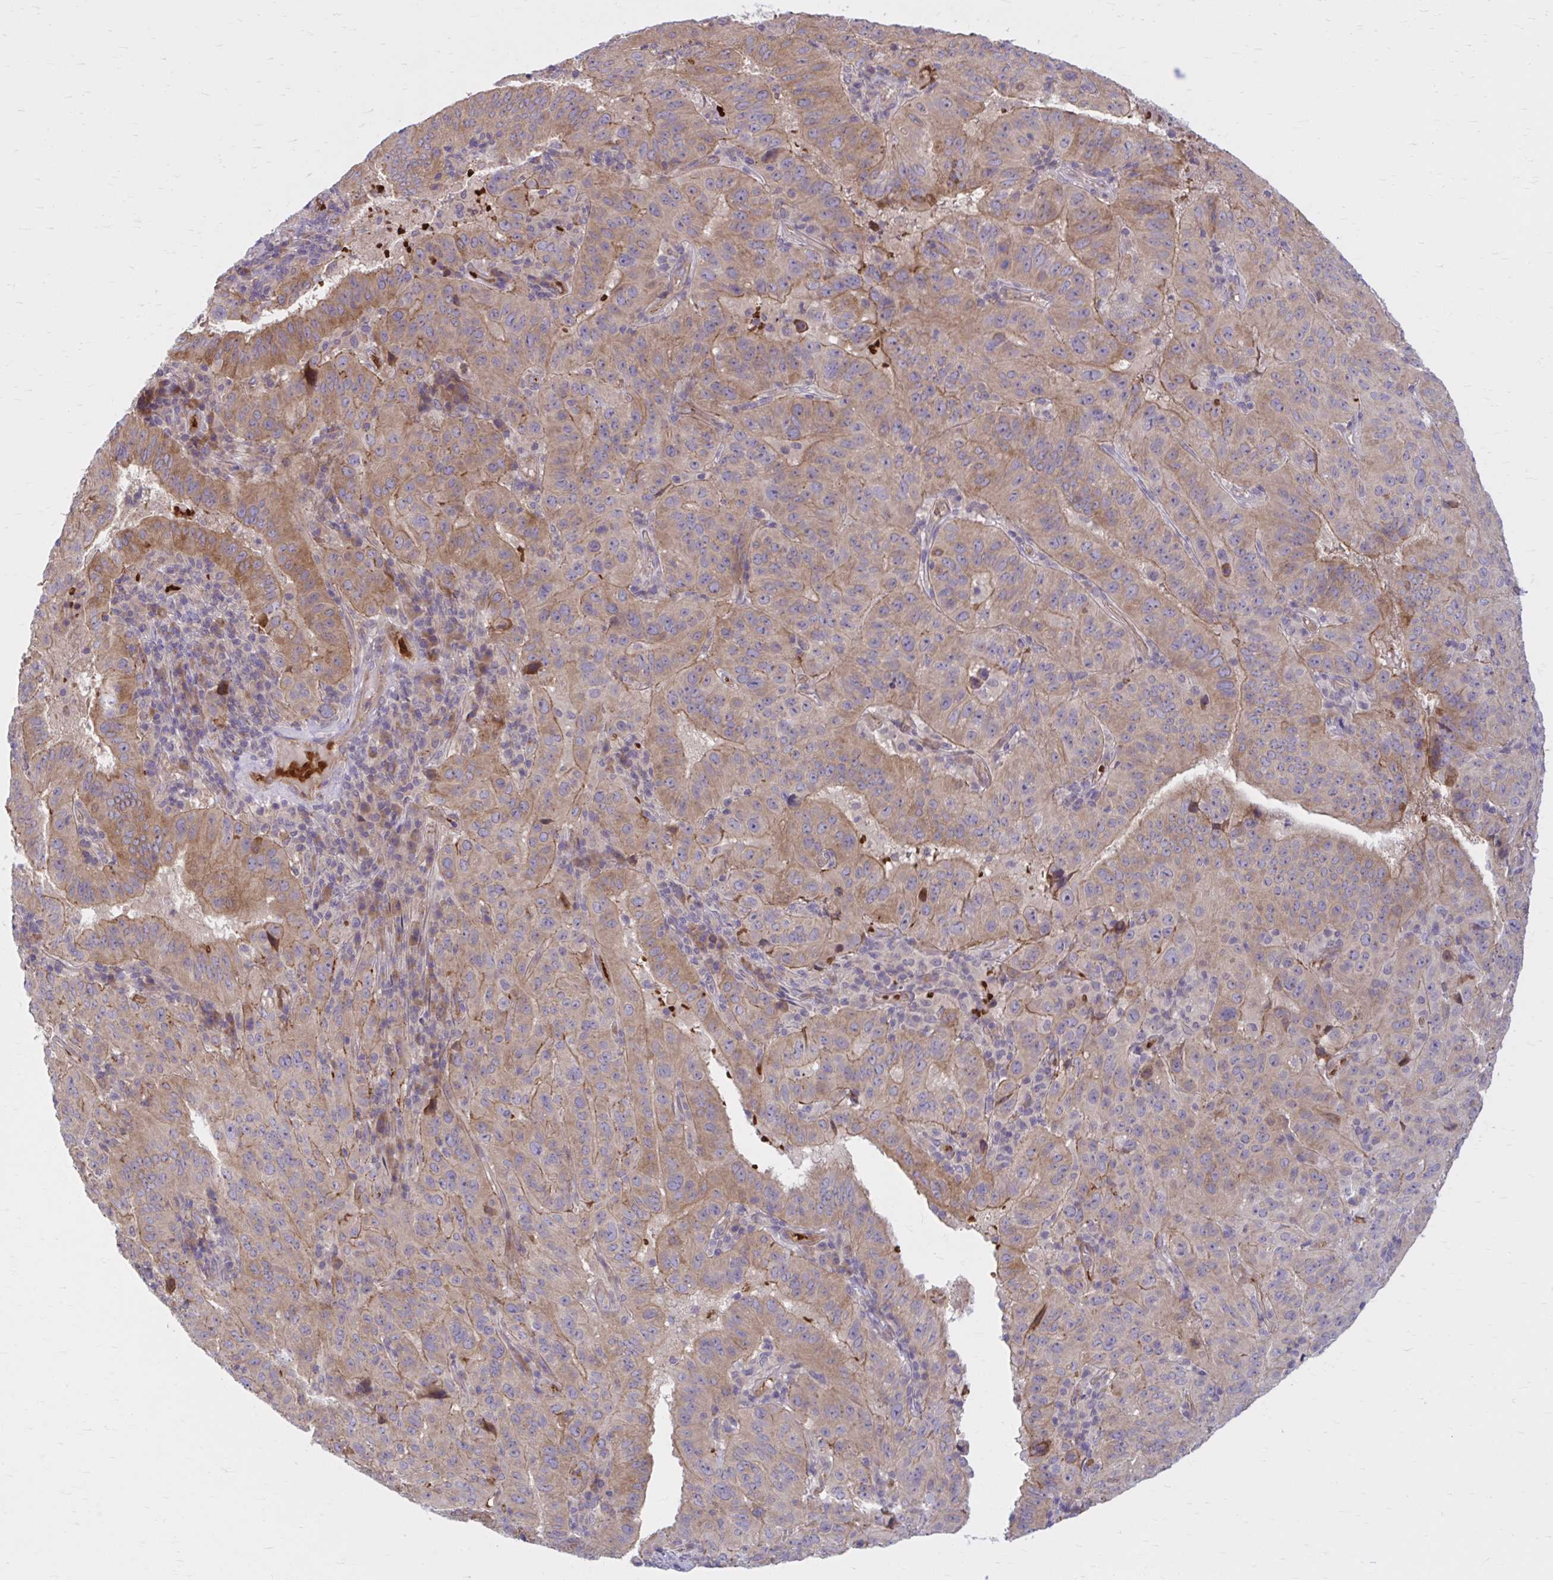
{"staining": {"intensity": "moderate", "quantity": "25%-75%", "location": "cytoplasmic/membranous"}, "tissue": "pancreatic cancer", "cell_type": "Tumor cells", "image_type": "cancer", "snomed": [{"axis": "morphology", "description": "Adenocarcinoma, NOS"}, {"axis": "topography", "description": "Pancreas"}], "caption": "Immunohistochemical staining of adenocarcinoma (pancreatic) exhibits medium levels of moderate cytoplasmic/membranous protein positivity in approximately 25%-75% of tumor cells. The staining is performed using DAB brown chromogen to label protein expression. The nuclei are counter-stained blue using hematoxylin.", "gene": "SNF8", "patient": {"sex": "male", "age": 63}}